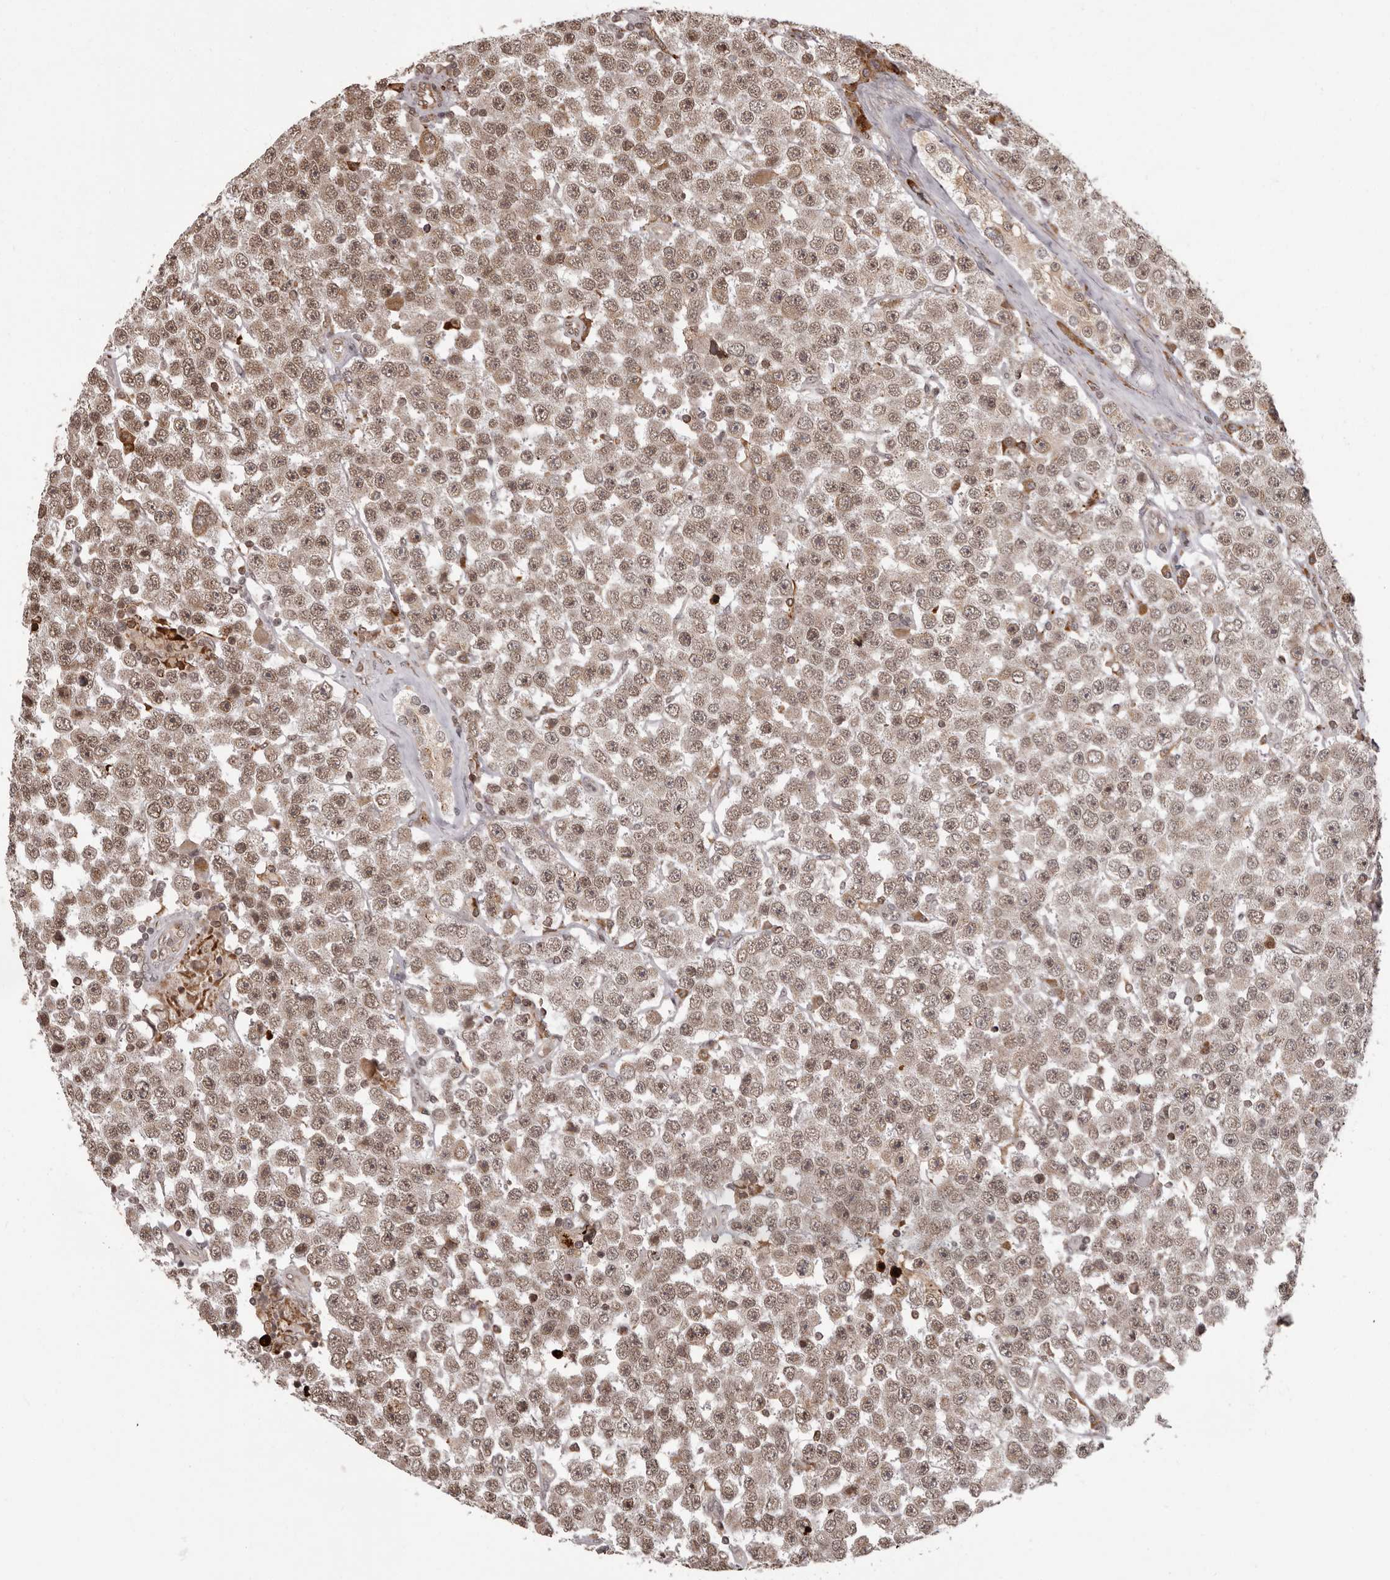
{"staining": {"intensity": "moderate", "quantity": ">75%", "location": "nuclear"}, "tissue": "testis cancer", "cell_type": "Tumor cells", "image_type": "cancer", "snomed": [{"axis": "morphology", "description": "Seminoma, NOS"}, {"axis": "topography", "description": "Testis"}], "caption": "Tumor cells show moderate nuclear positivity in approximately >75% of cells in testis cancer (seminoma). (brown staining indicates protein expression, while blue staining denotes nuclei).", "gene": "IL32", "patient": {"sex": "male", "age": 28}}